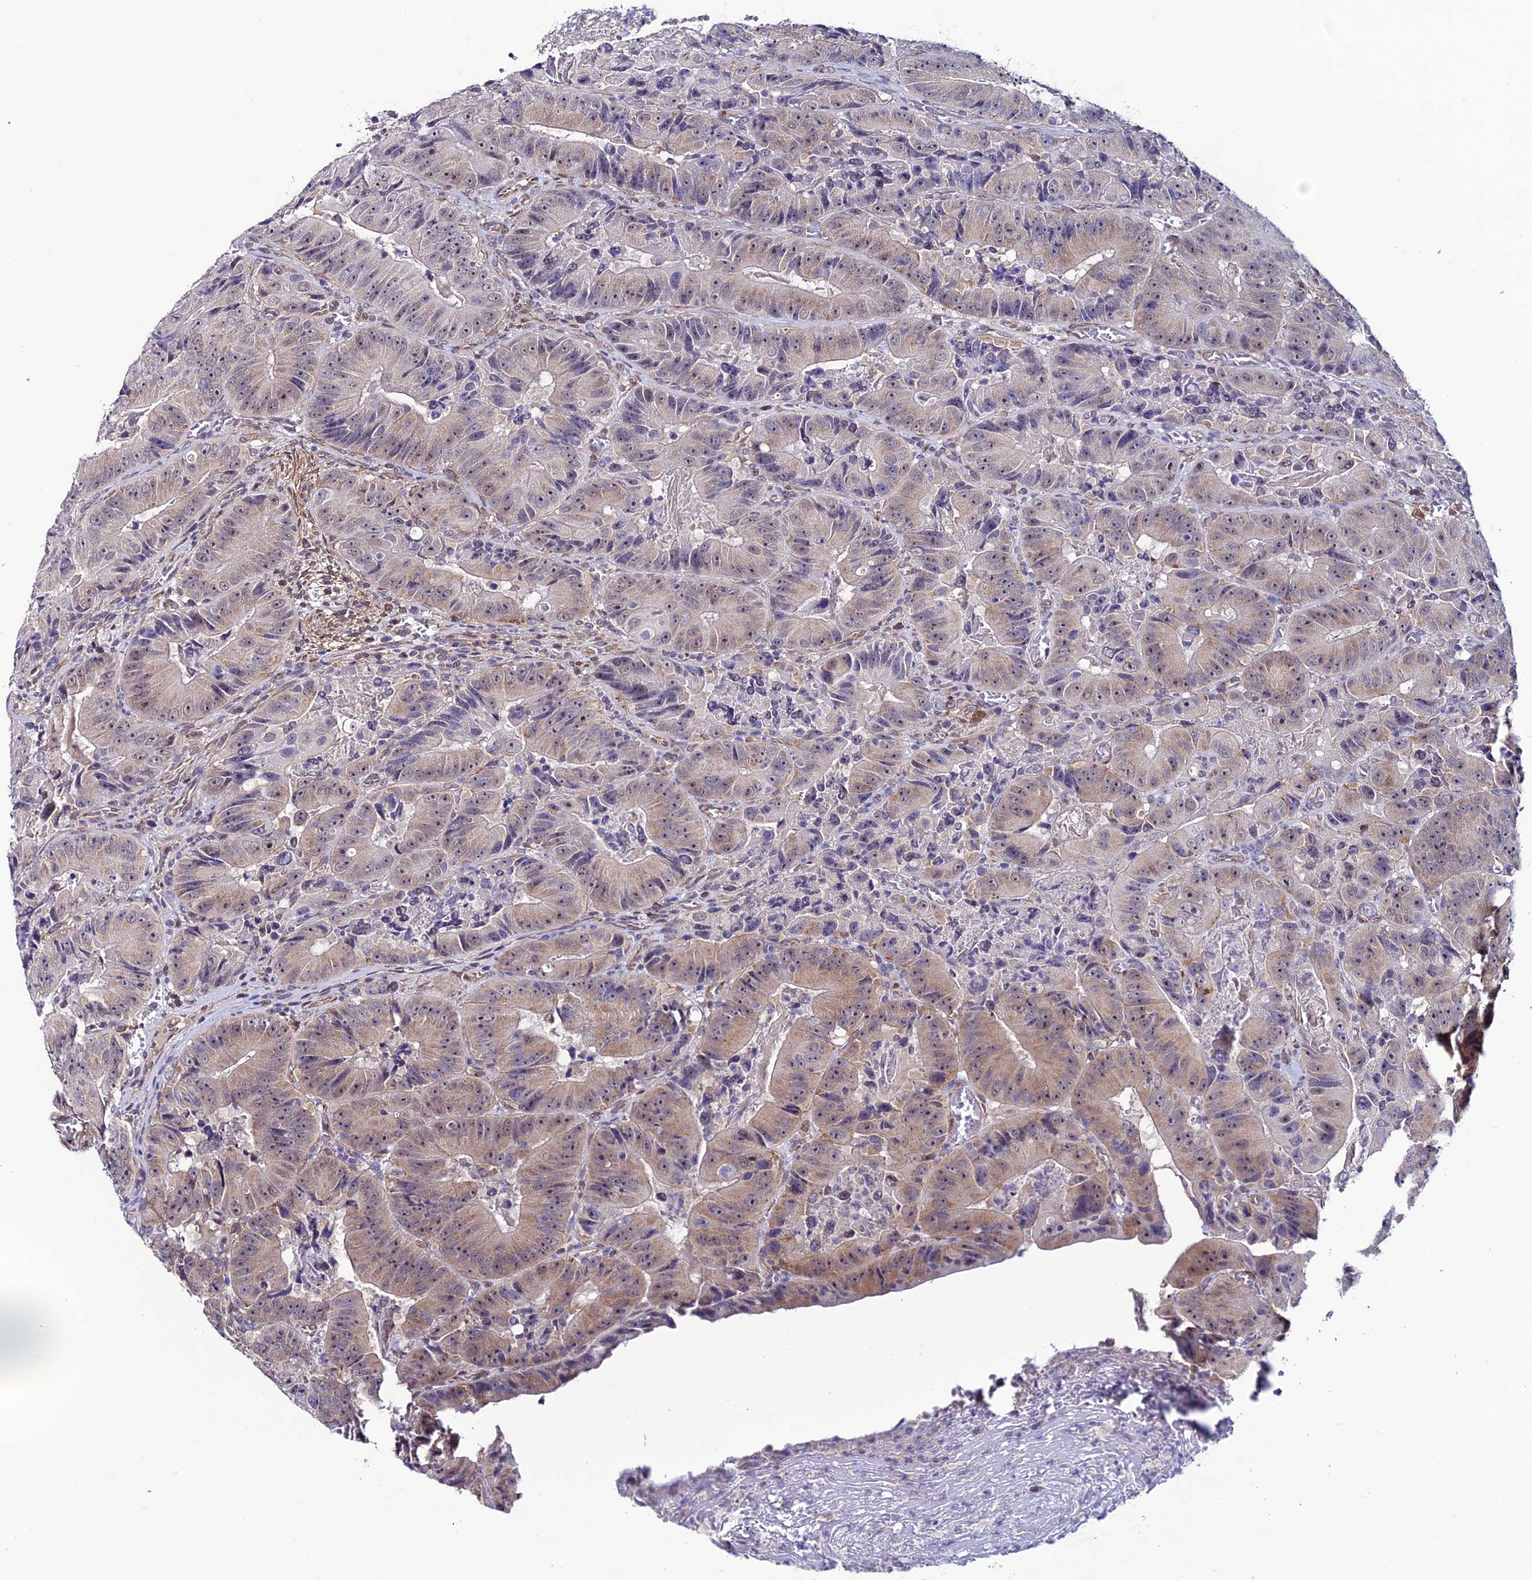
{"staining": {"intensity": "moderate", "quantity": "25%-75%", "location": "cytoplasmic/membranous,nuclear"}, "tissue": "colorectal cancer", "cell_type": "Tumor cells", "image_type": "cancer", "snomed": [{"axis": "morphology", "description": "Adenocarcinoma, NOS"}, {"axis": "topography", "description": "Colon"}], "caption": "DAB immunohistochemical staining of human colorectal adenocarcinoma exhibits moderate cytoplasmic/membranous and nuclear protein positivity in approximately 25%-75% of tumor cells.", "gene": "FZD8", "patient": {"sex": "female", "age": 86}}